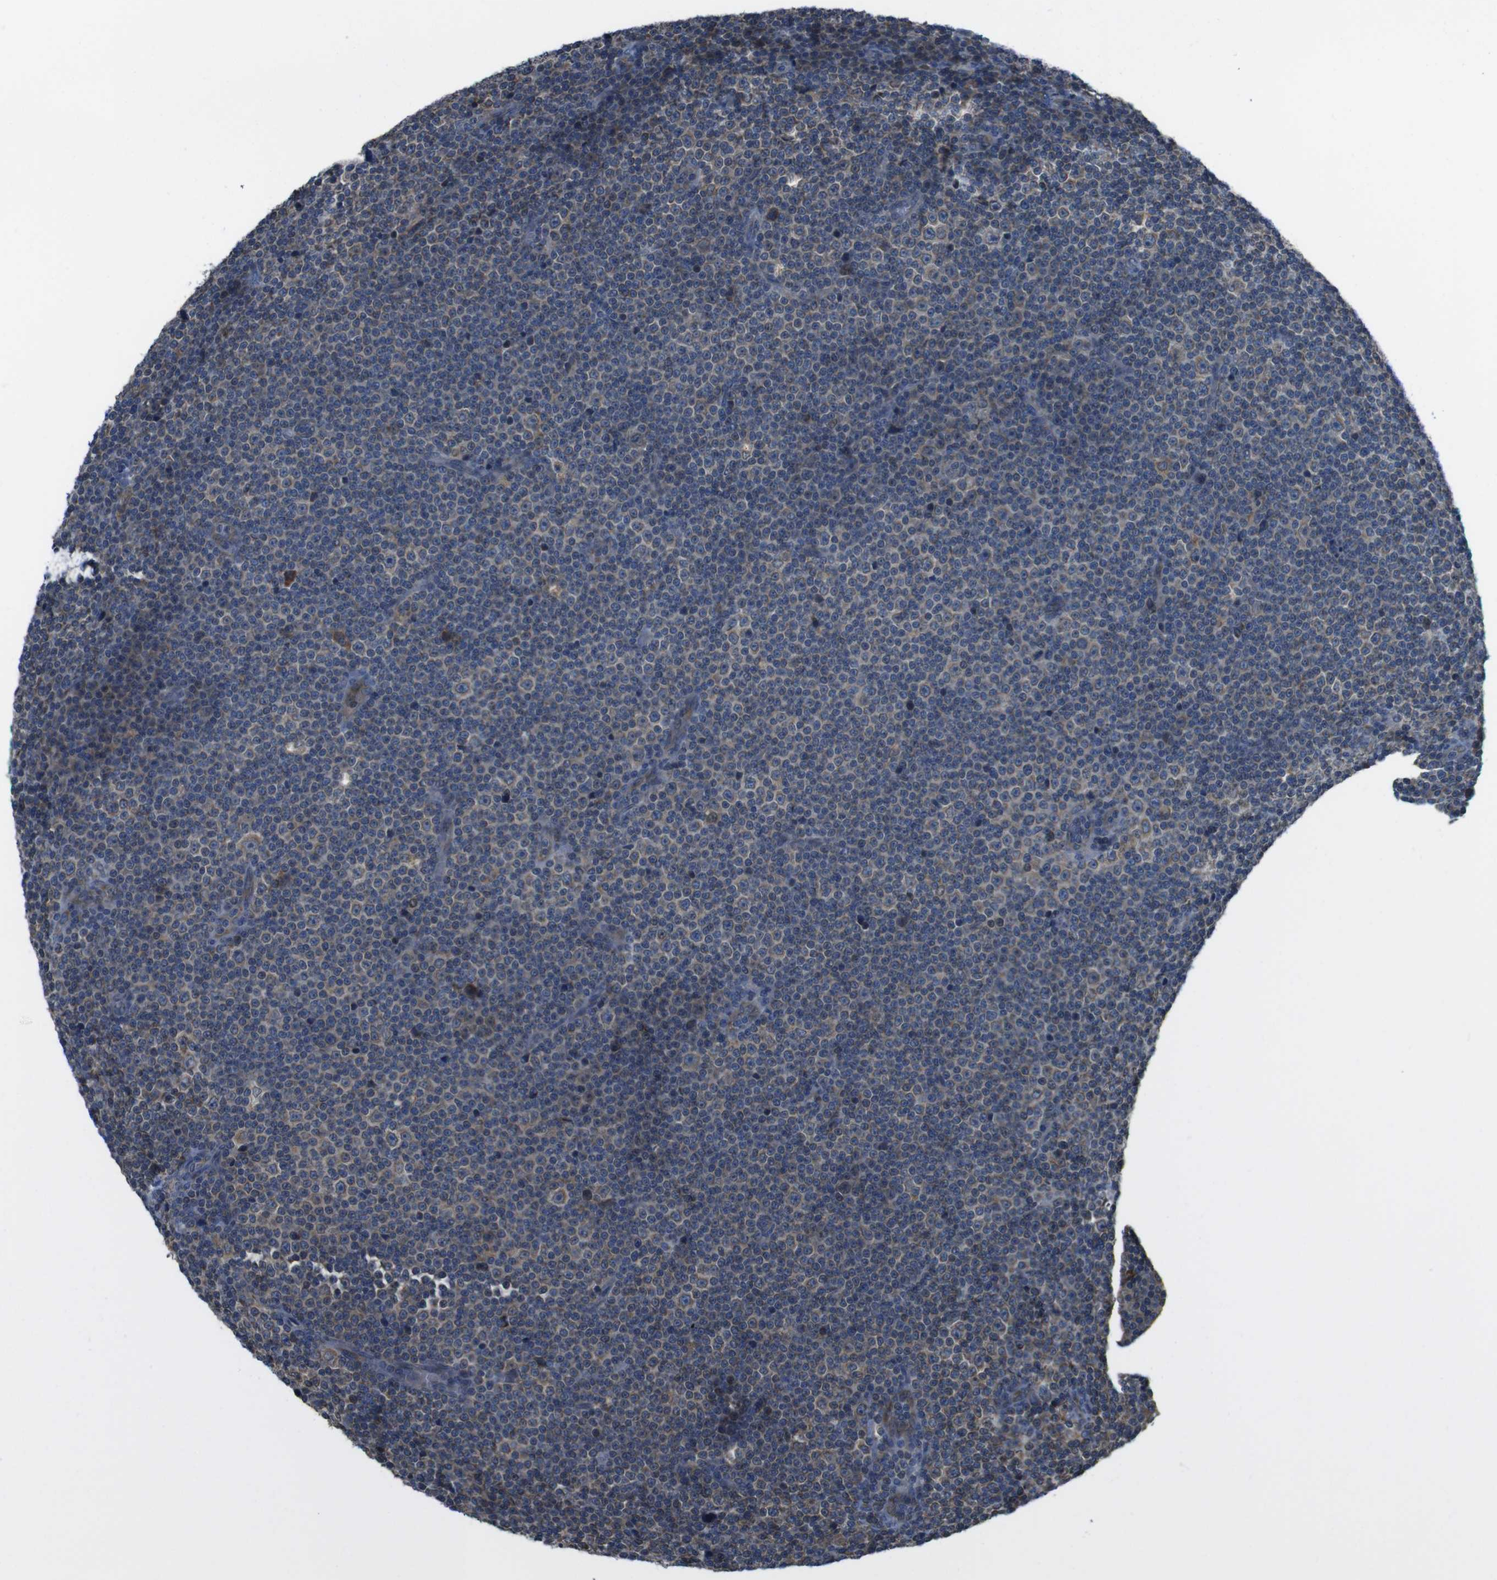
{"staining": {"intensity": "weak", "quantity": ">75%", "location": "cytoplasmic/membranous"}, "tissue": "lymphoma", "cell_type": "Tumor cells", "image_type": "cancer", "snomed": [{"axis": "morphology", "description": "Malignant lymphoma, non-Hodgkin's type, Low grade"}, {"axis": "topography", "description": "Lymph node"}], "caption": "A photomicrograph showing weak cytoplasmic/membranous staining in about >75% of tumor cells in lymphoma, as visualized by brown immunohistochemical staining.", "gene": "SSR3", "patient": {"sex": "female", "age": 67}}